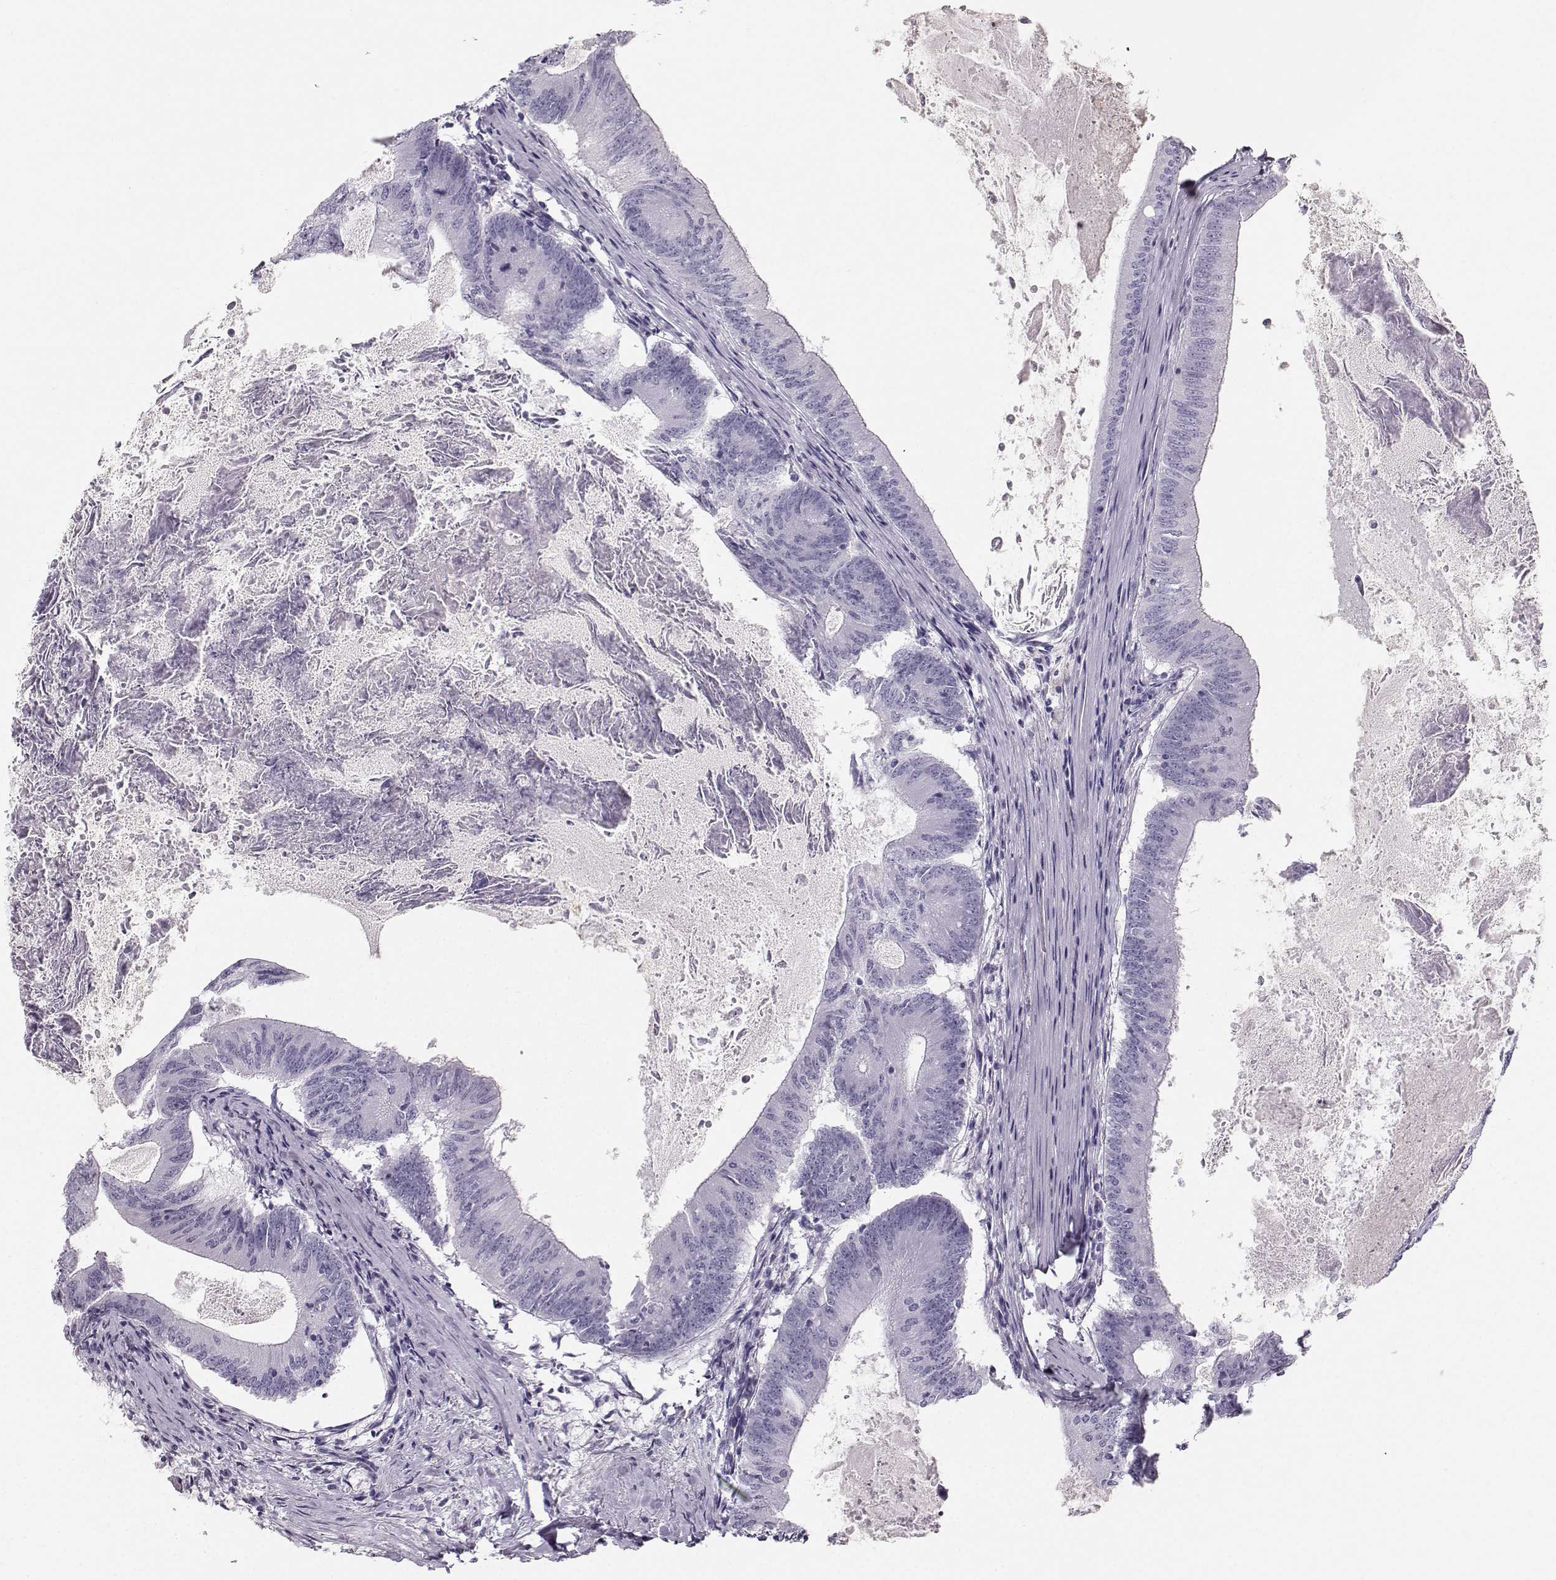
{"staining": {"intensity": "negative", "quantity": "none", "location": "none"}, "tissue": "colorectal cancer", "cell_type": "Tumor cells", "image_type": "cancer", "snomed": [{"axis": "morphology", "description": "Adenocarcinoma, NOS"}, {"axis": "topography", "description": "Colon"}], "caption": "Human colorectal cancer (adenocarcinoma) stained for a protein using IHC shows no positivity in tumor cells.", "gene": "CASR", "patient": {"sex": "female", "age": 70}}